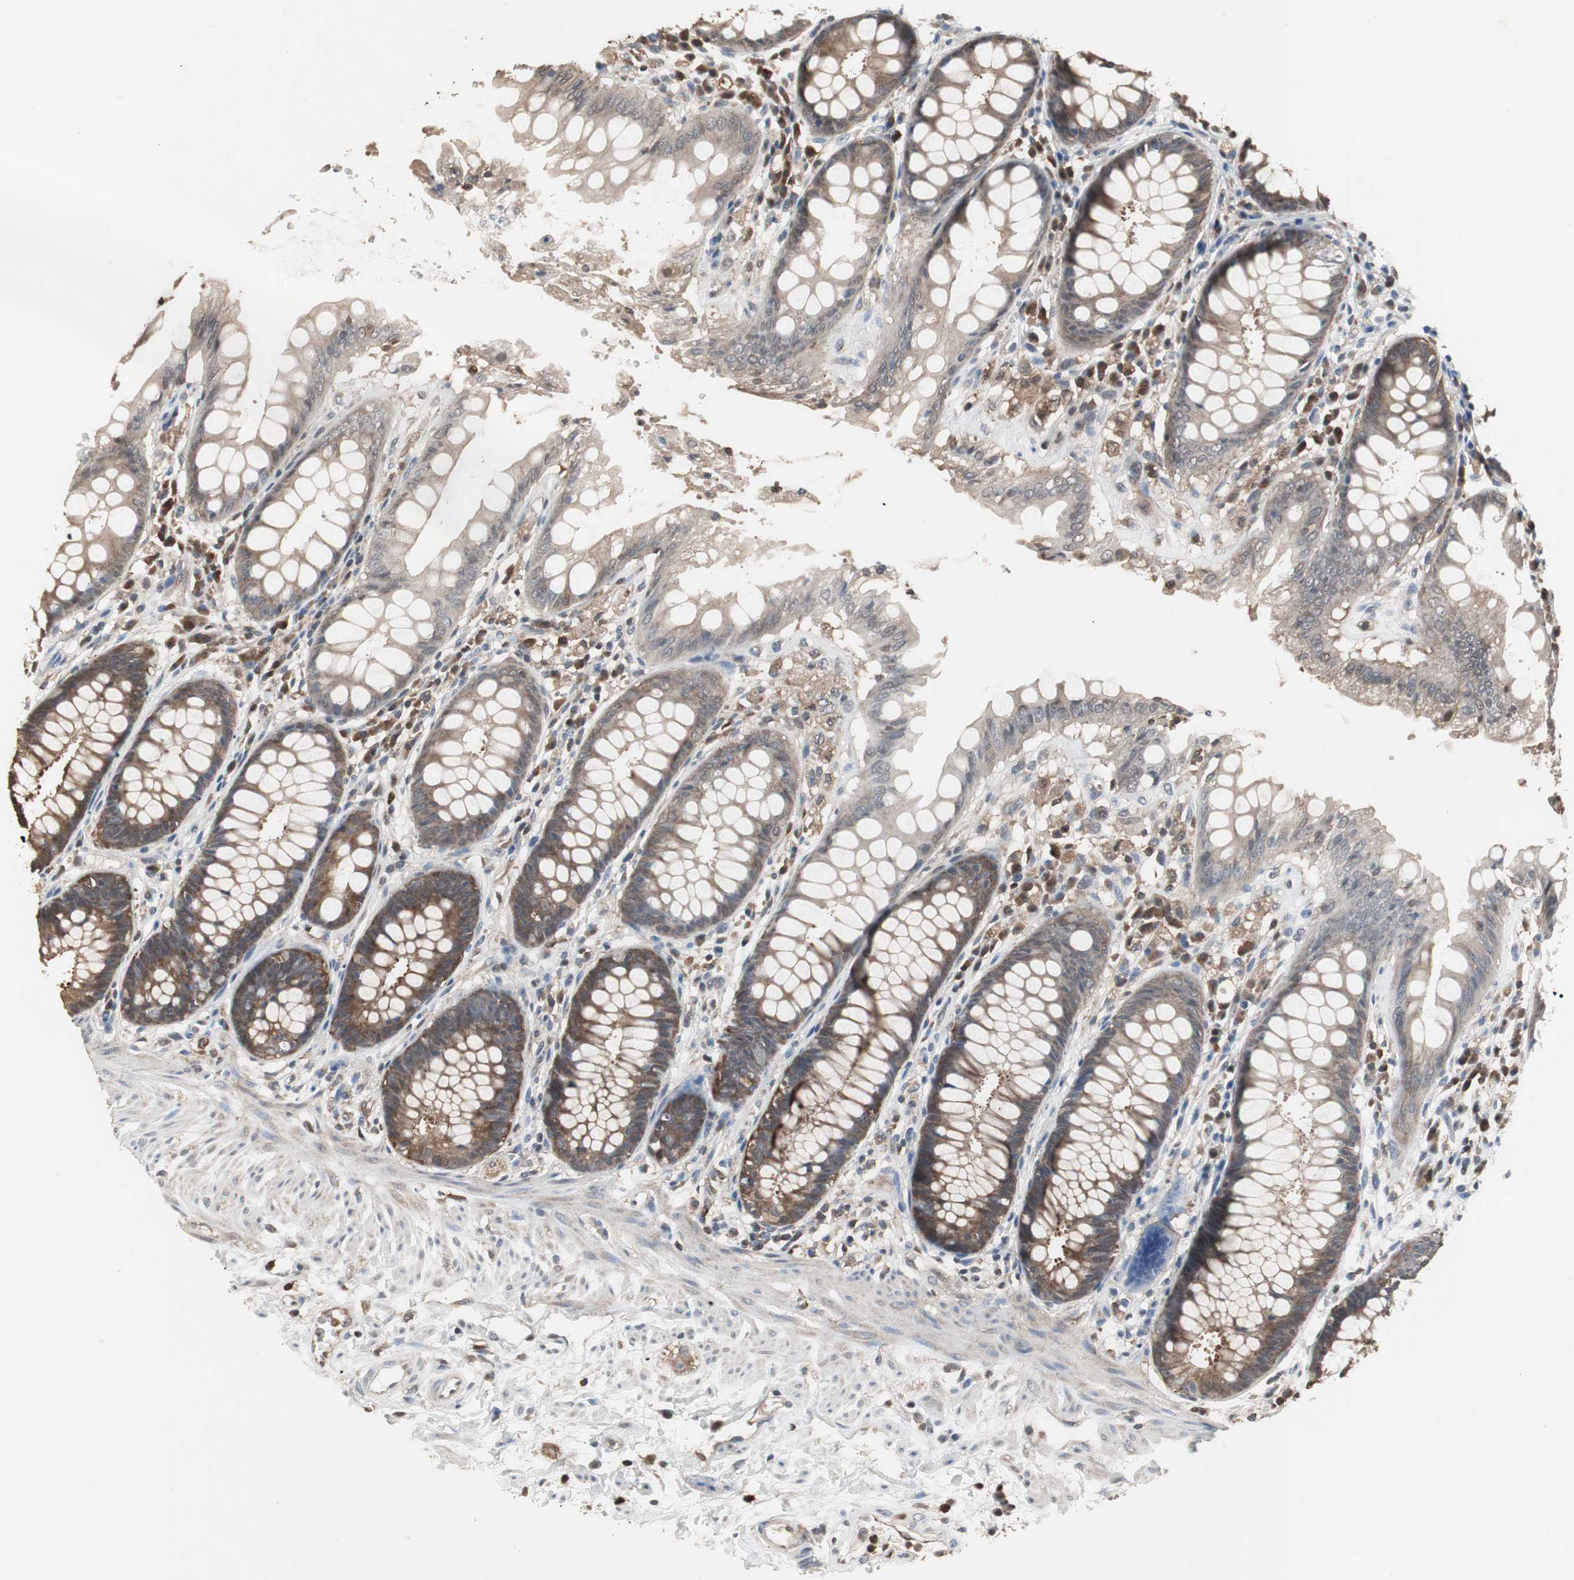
{"staining": {"intensity": "moderate", "quantity": ">75%", "location": "cytoplasmic/membranous"}, "tissue": "rectum", "cell_type": "Glandular cells", "image_type": "normal", "snomed": [{"axis": "morphology", "description": "Normal tissue, NOS"}, {"axis": "topography", "description": "Rectum"}], "caption": "A photomicrograph of rectum stained for a protein demonstrates moderate cytoplasmic/membranous brown staining in glandular cells. (brown staining indicates protein expression, while blue staining denotes nuclei).", "gene": "ZSCAN22", "patient": {"sex": "female", "age": 46}}